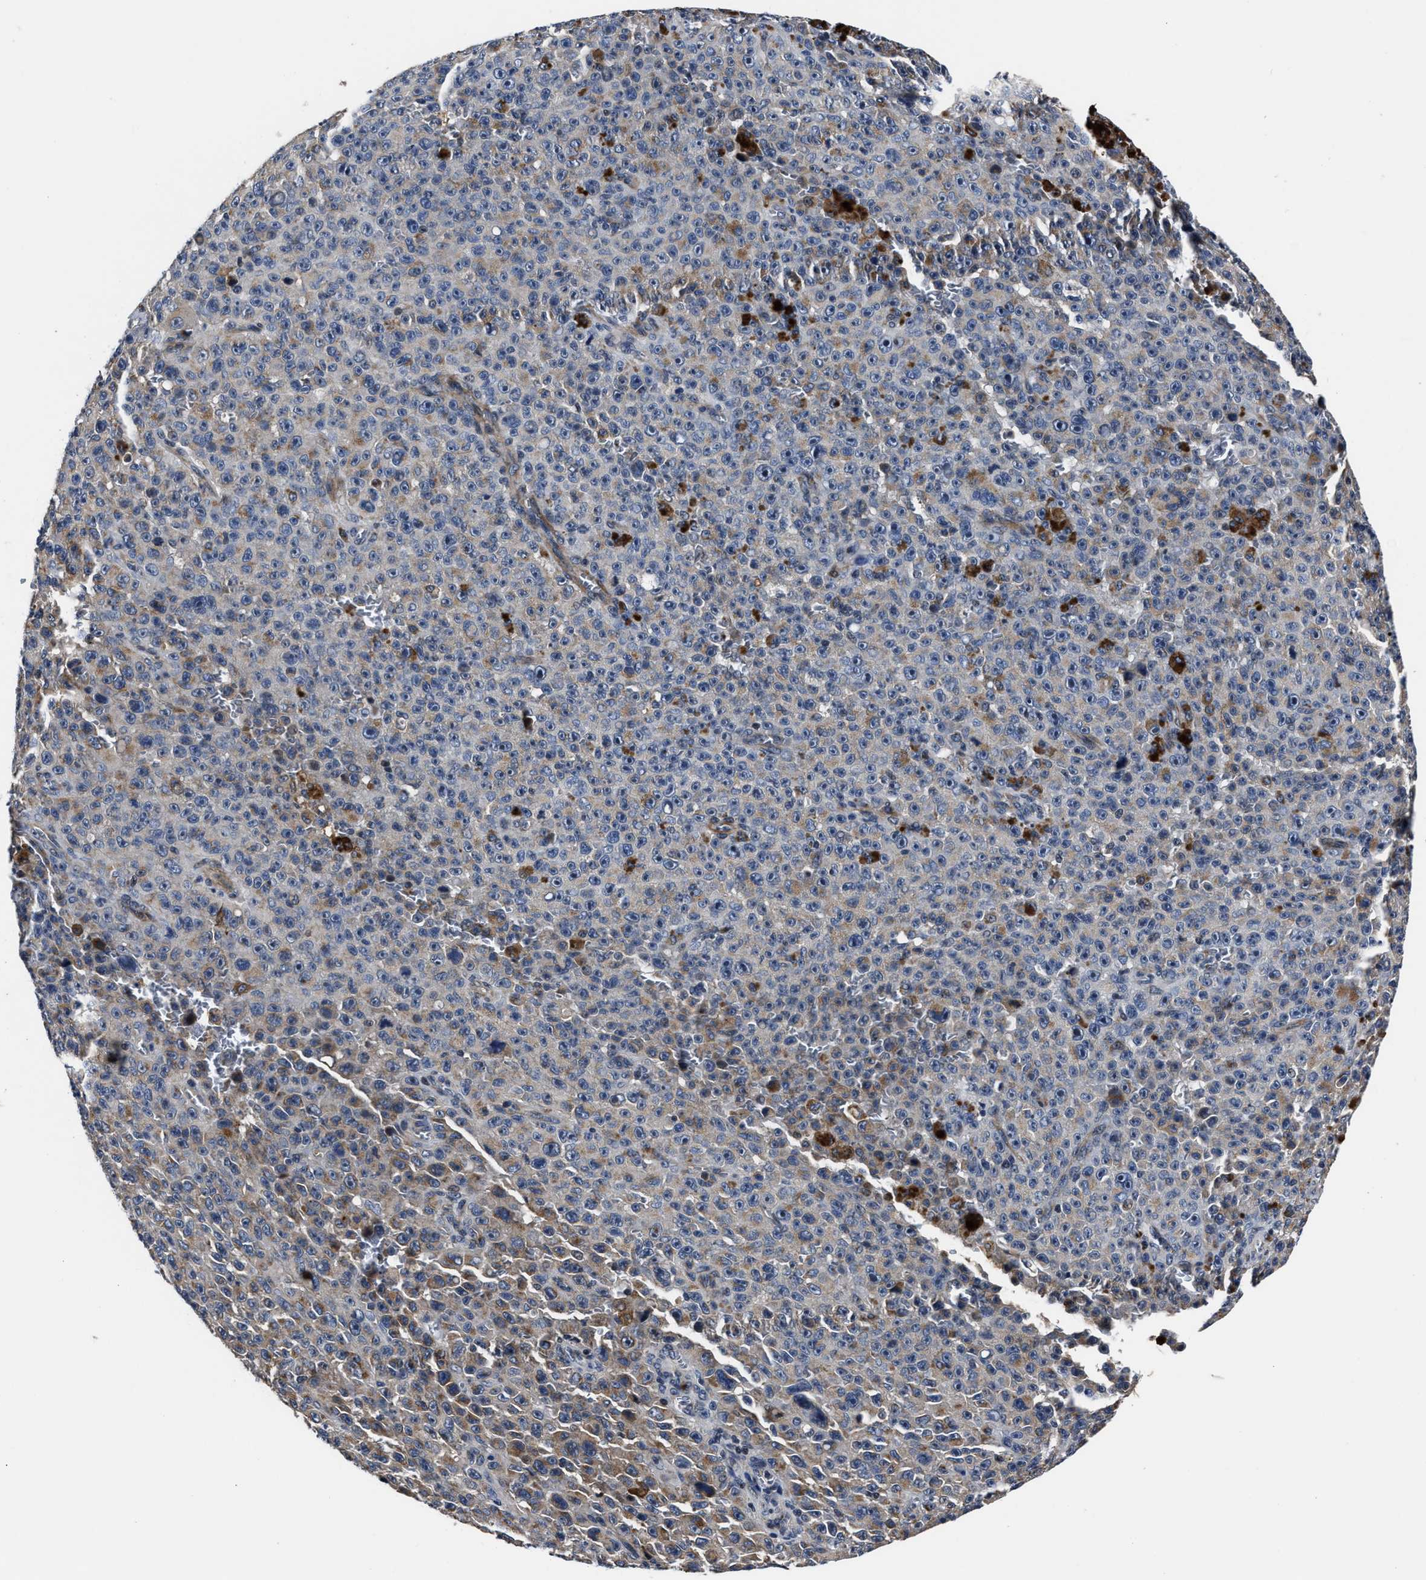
{"staining": {"intensity": "weak", "quantity": "25%-75%", "location": "cytoplasmic/membranous"}, "tissue": "melanoma", "cell_type": "Tumor cells", "image_type": "cancer", "snomed": [{"axis": "morphology", "description": "Malignant melanoma, NOS"}, {"axis": "topography", "description": "Skin"}], "caption": "Immunohistochemistry histopathology image of neoplastic tissue: melanoma stained using IHC demonstrates low levels of weak protein expression localized specifically in the cytoplasmic/membranous of tumor cells, appearing as a cytoplasmic/membranous brown color.", "gene": "RSBN1L", "patient": {"sex": "female", "age": 82}}